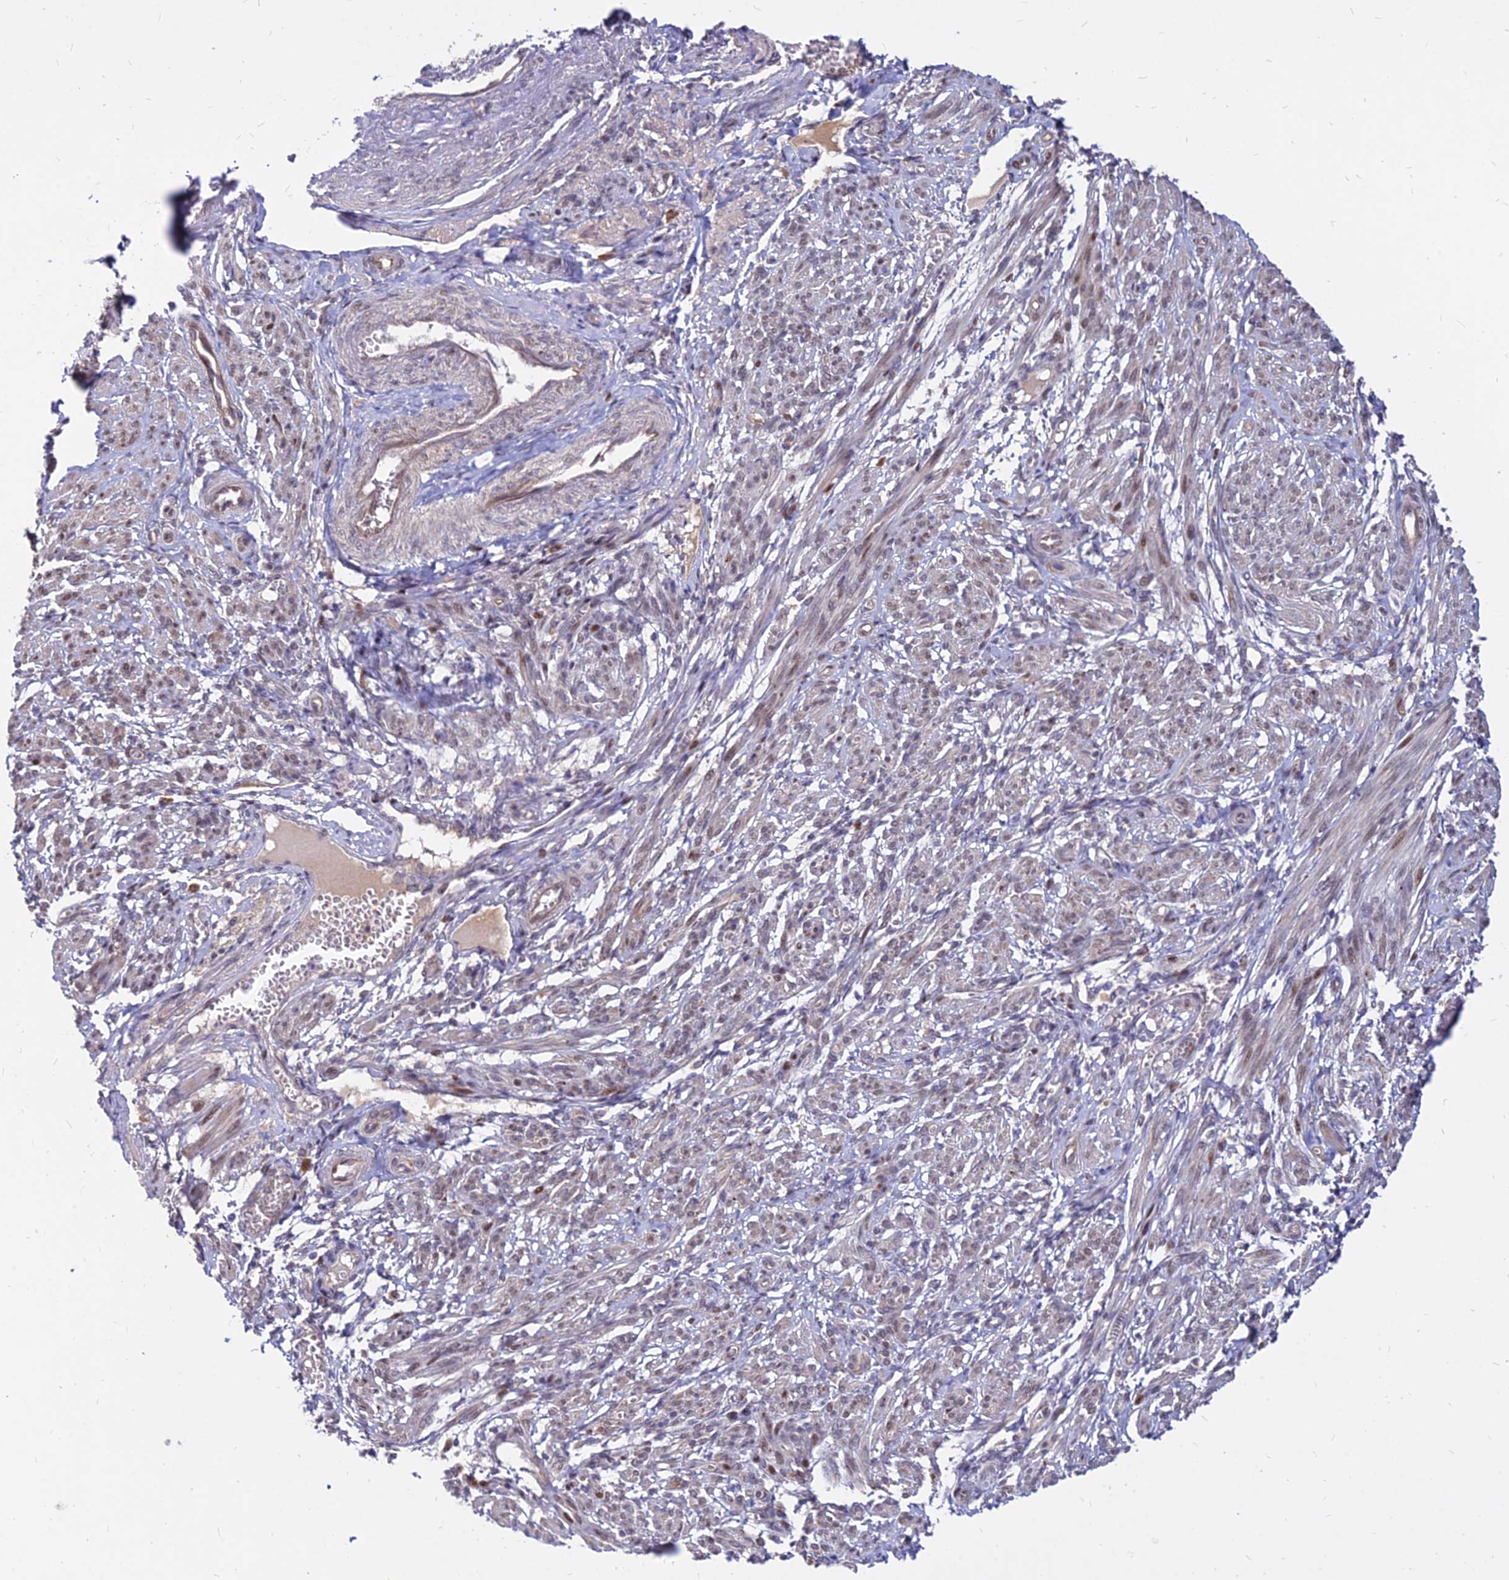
{"staining": {"intensity": "weak", "quantity": "<25%", "location": "cytoplasmic/membranous,nuclear"}, "tissue": "smooth muscle", "cell_type": "Smooth muscle cells", "image_type": "normal", "snomed": [{"axis": "morphology", "description": "Normal tissue, NOS"}, {"axis": "topography", "description": "Smooth muscle"}], "caption": "DAB immunohistochemical staining of unremarkable human smooth muscle reveals no significant staining in smooth muscle cells. (Stains: DAB immunohistochemistry (IHC) with hematoxylin counter stain, Microscopy: brightfield microscopy at high magnification).", "gene": "C11orf68", "patient": {"sex": "female", "age": 39}}